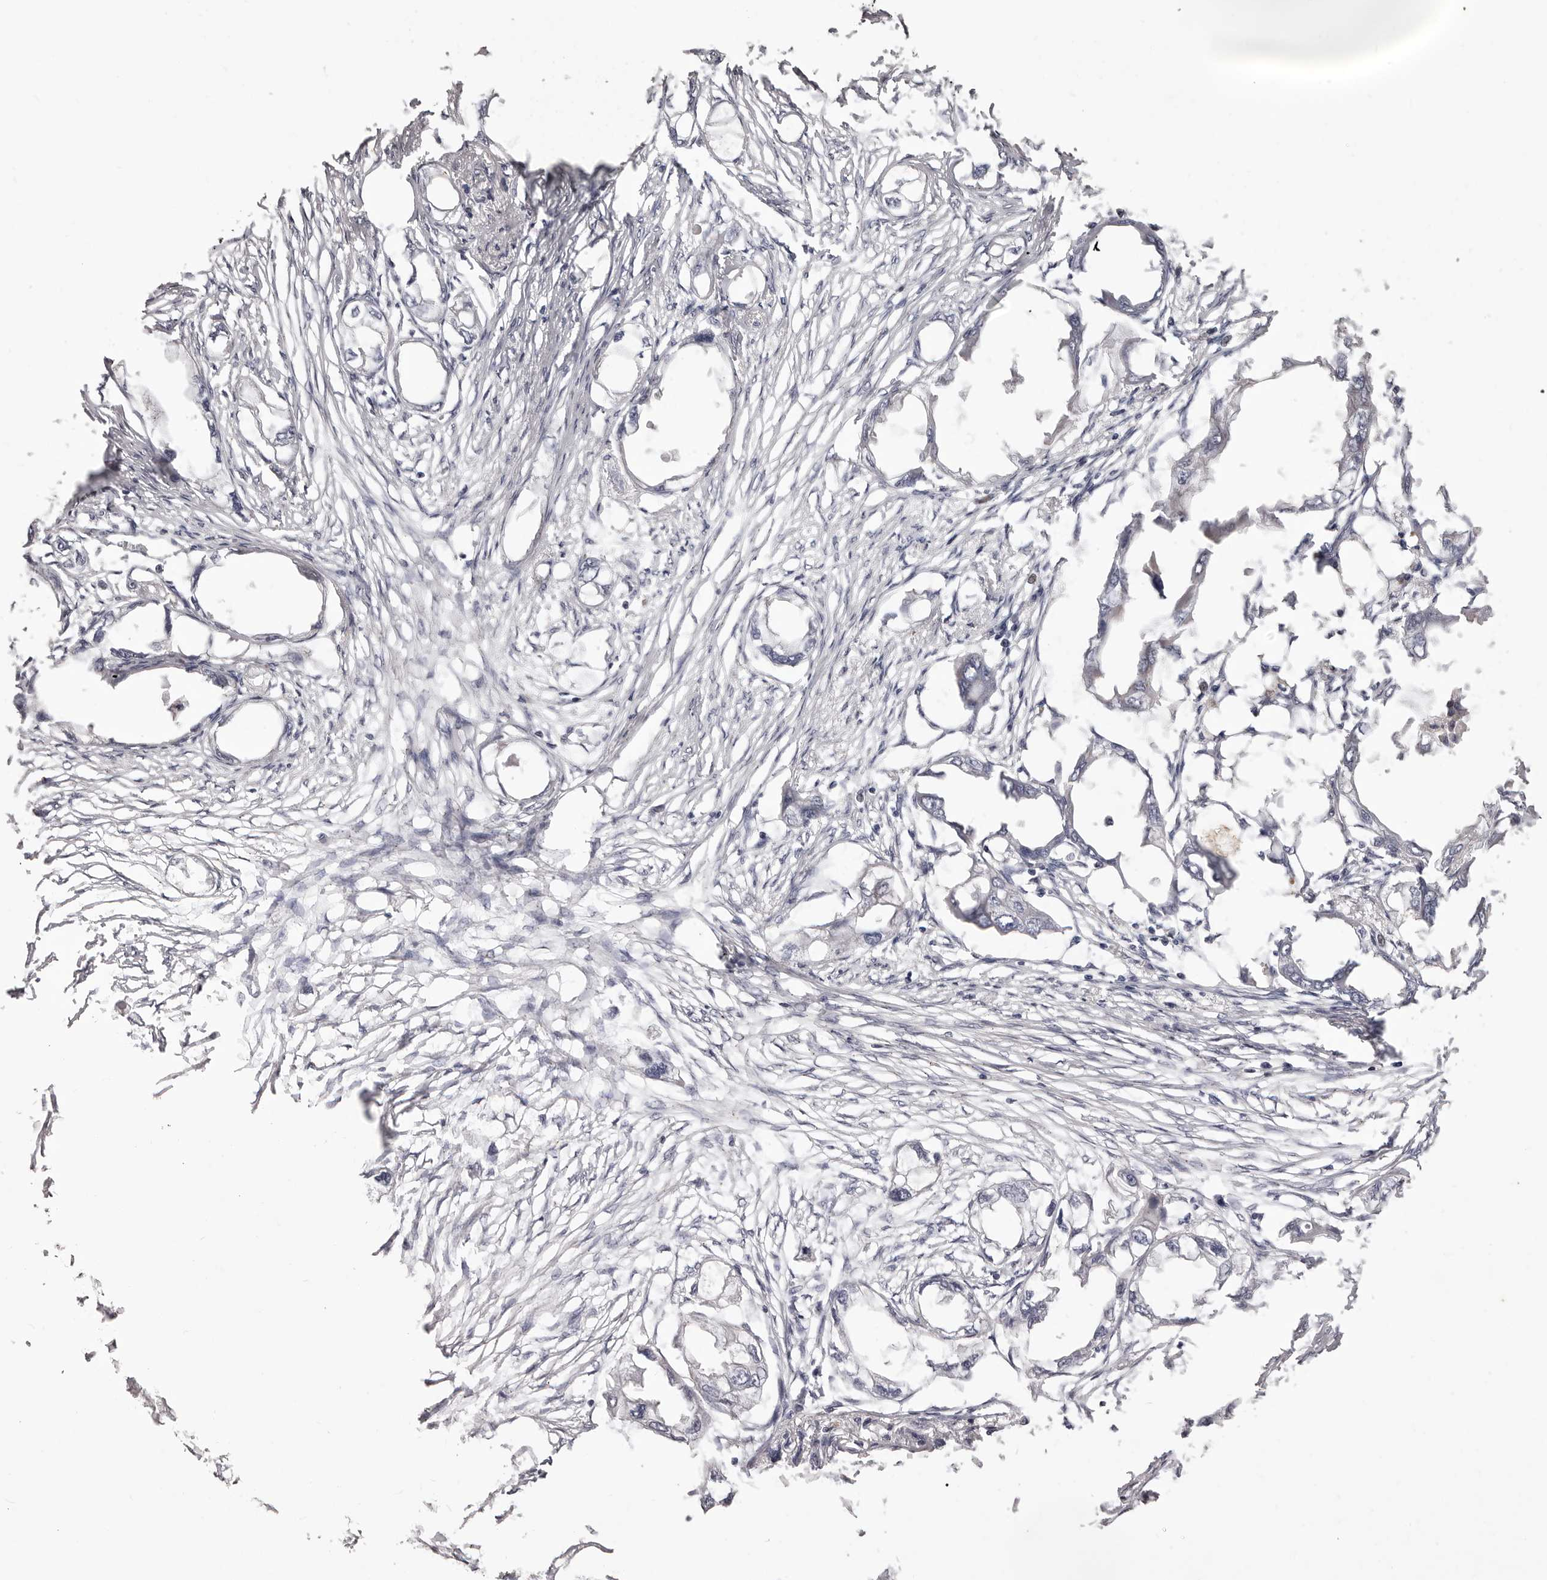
{"staining": {"intensity": "negative", "quantity": "none", "location": "none"}, "tissue": "endometrial cancer", "cell_type": "Tumor cells", "image_type": "cancer", "snomed": [{"axis": "morphology", "description": "Adenocarcinoma, NOS"}, {"axis": "morphology", "description": "Adenocarcinoma, metastatic, NOS"}, {"axis": "topography", "description": "Adipose tissue"}, {"axis": "topography", "description": "Endometrium"}], "caption": "Immunohistochemistry of human endometrial adenocarcinoma displays no positivity in tumor cells.", "gene": "PEG10", "patient": {"sex": "female", "age": 67}}